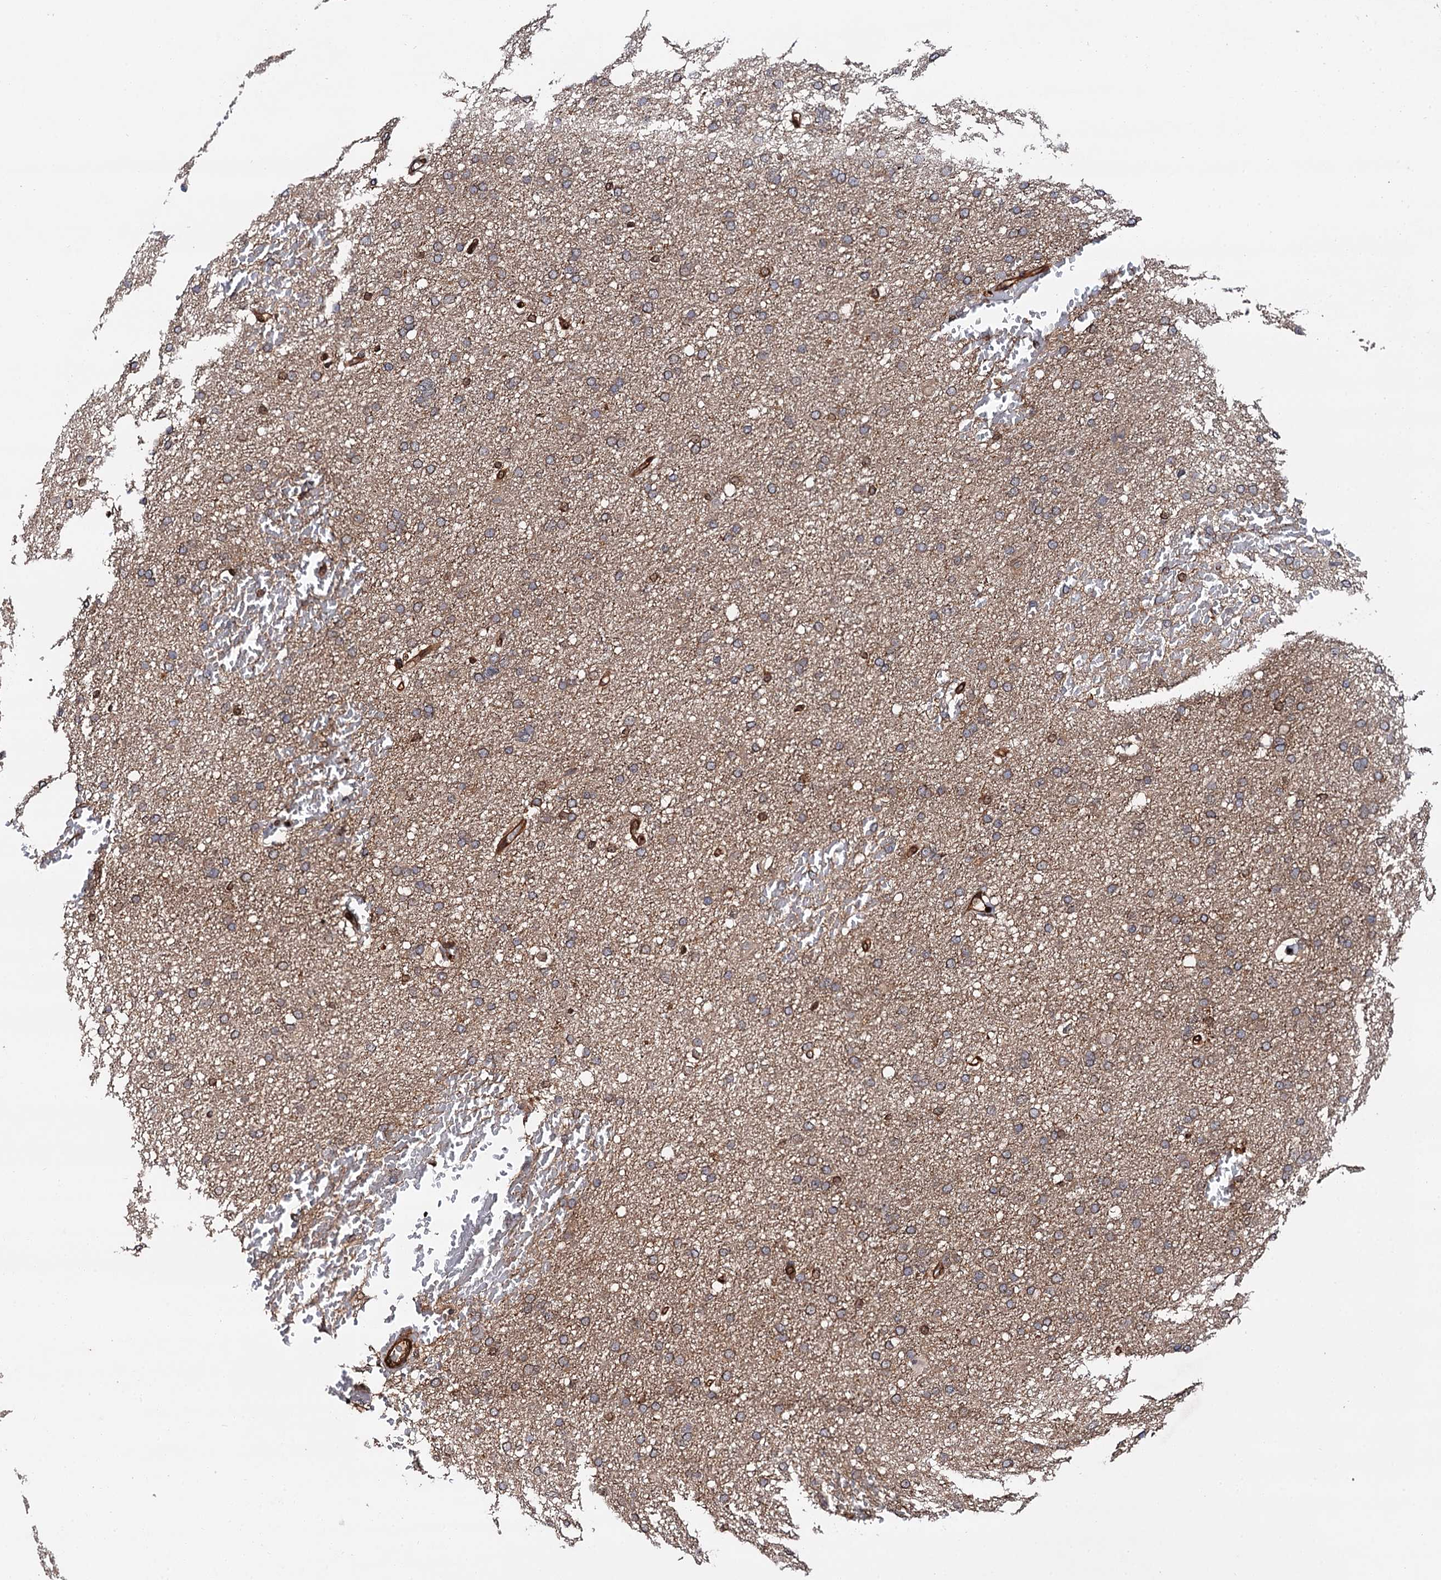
{"staining": {"intensity": "weak", "quantity": ">75%", "location": "cytoplasmic/membranous"}, "tissue": "glioma", "cell_type": "Tumor cells", "image_type": "cancer", "snomed": [{"axis": "morphology", "description": "Glioma, malignant, High grade"}, {"axis": "topography", "description": "Cerebral cortex"}], "caption": "A histopathology image of malignant high-grade glioma stained for a protein demonstrates weak cytoplasmic/membranous brown staining in tumor cells.", "gene": "BORA", "patient": {"sex": "female", "age": 36}}